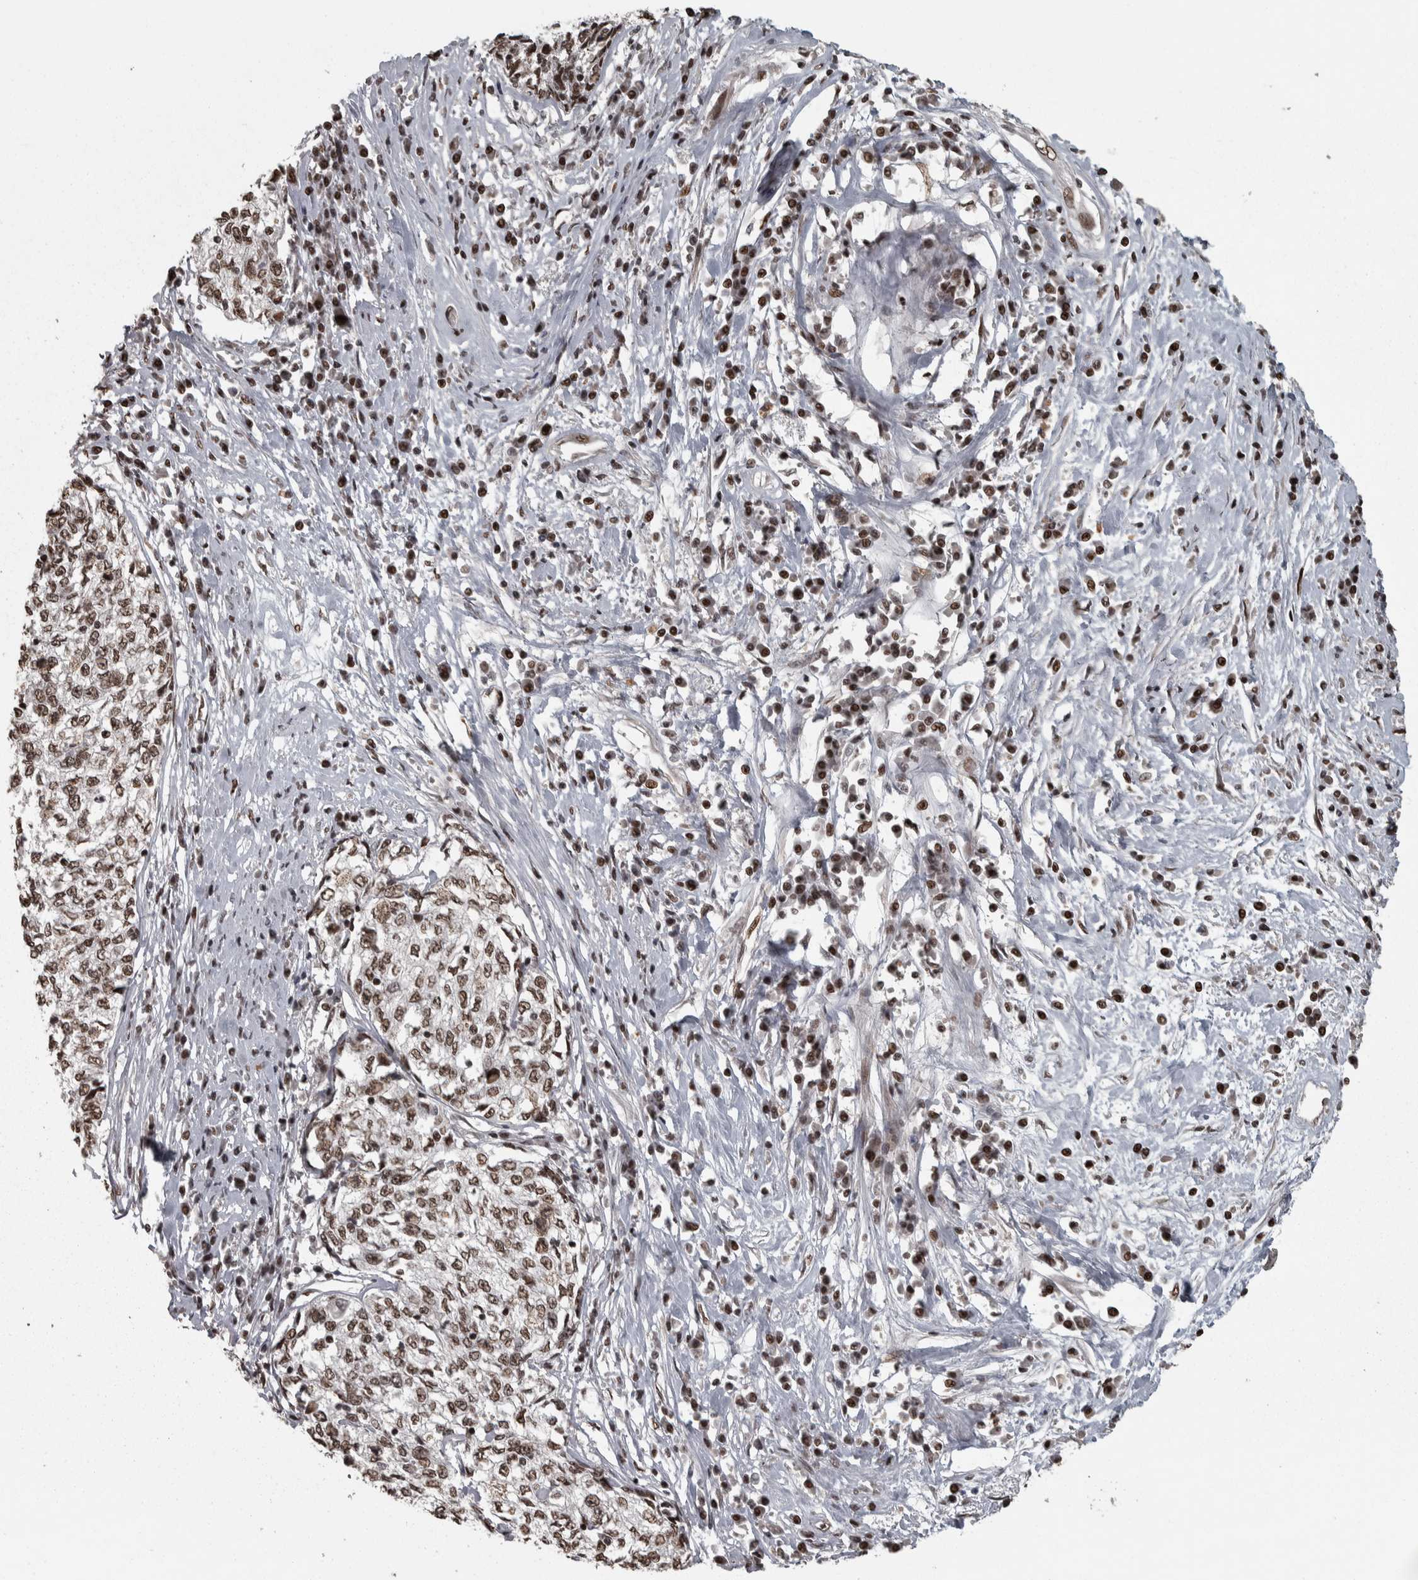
{"staining": {"intensity": "moderate", "quantity": ">75%", "location": "nuclear"}, "tissue": "cervical cancer", "cell_type": "Tumor cells", "image_type": "cancer", "snomed": [{"axis": "morphology", "description": "Squamous cell carcinoma, NOS"}, {"axis": "topography", "description": "Cervix"}], "caption": "Immunohistochemical staining of cervical squamous cell carcinoma exhibits moderate nuclear protein staining in approximately >75% of tumor cells.", "gene": "ZFHX4", "patient": {"sex": "female", "age": 57}}